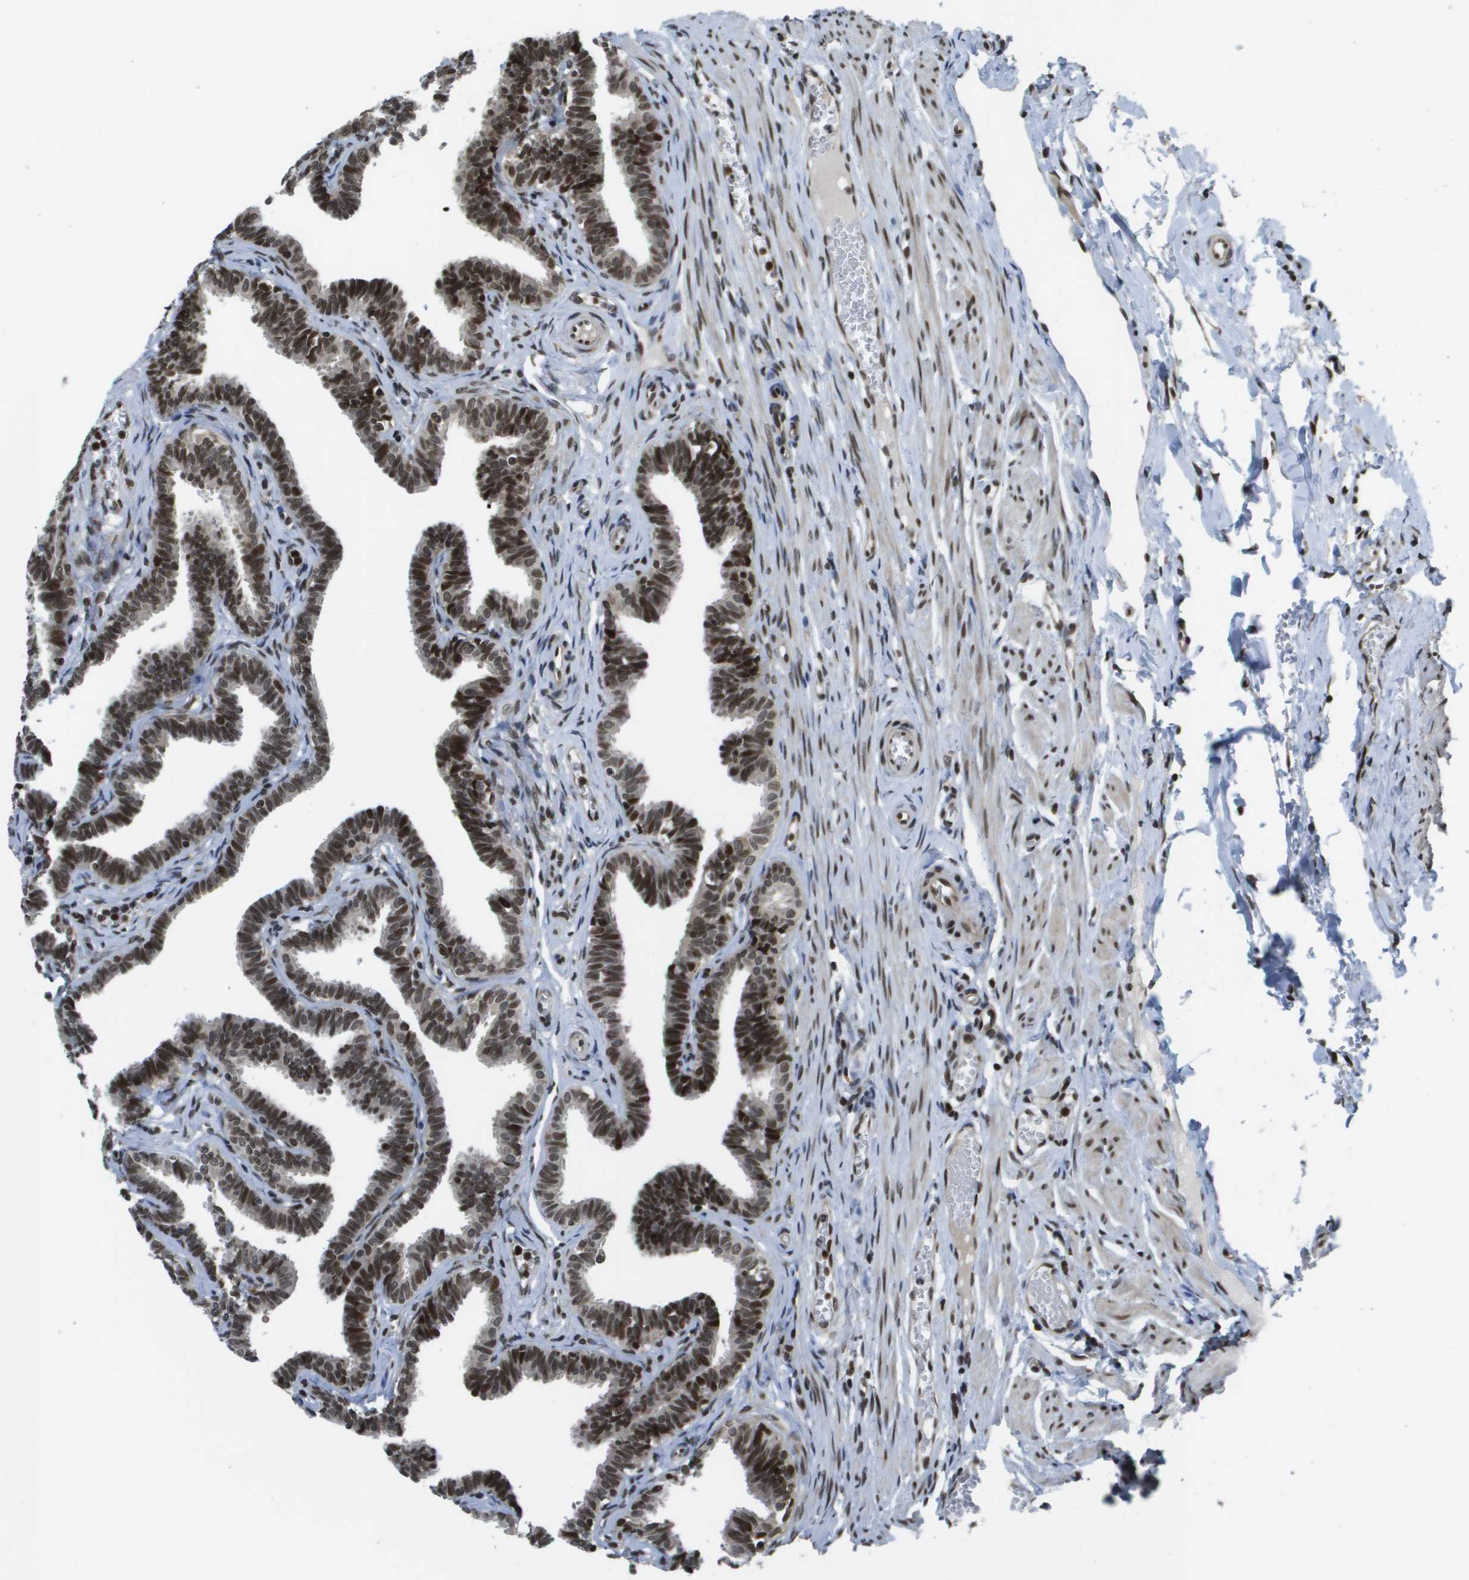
{"staining": {"intensity": "strong", "quantity": ">75%", "location": "nuclear"}, "tissue": "fallopian tube", "cell_type": "Glandular cells", "image_type": "normal", "snomed": [{"axis": "morphology", "description": "Normal tissue, NOS"}, {"axis": "topography", "description": "Fallopian tube"}, {"axis": "topography", "description": "Ovary"}], "caption": "Normal fallopian tube exhibits strong nuclear positivity in approximately >75% of glandular cells.", "gene": "RECQL4", "patient": {"sex": "female", "age": 23}}